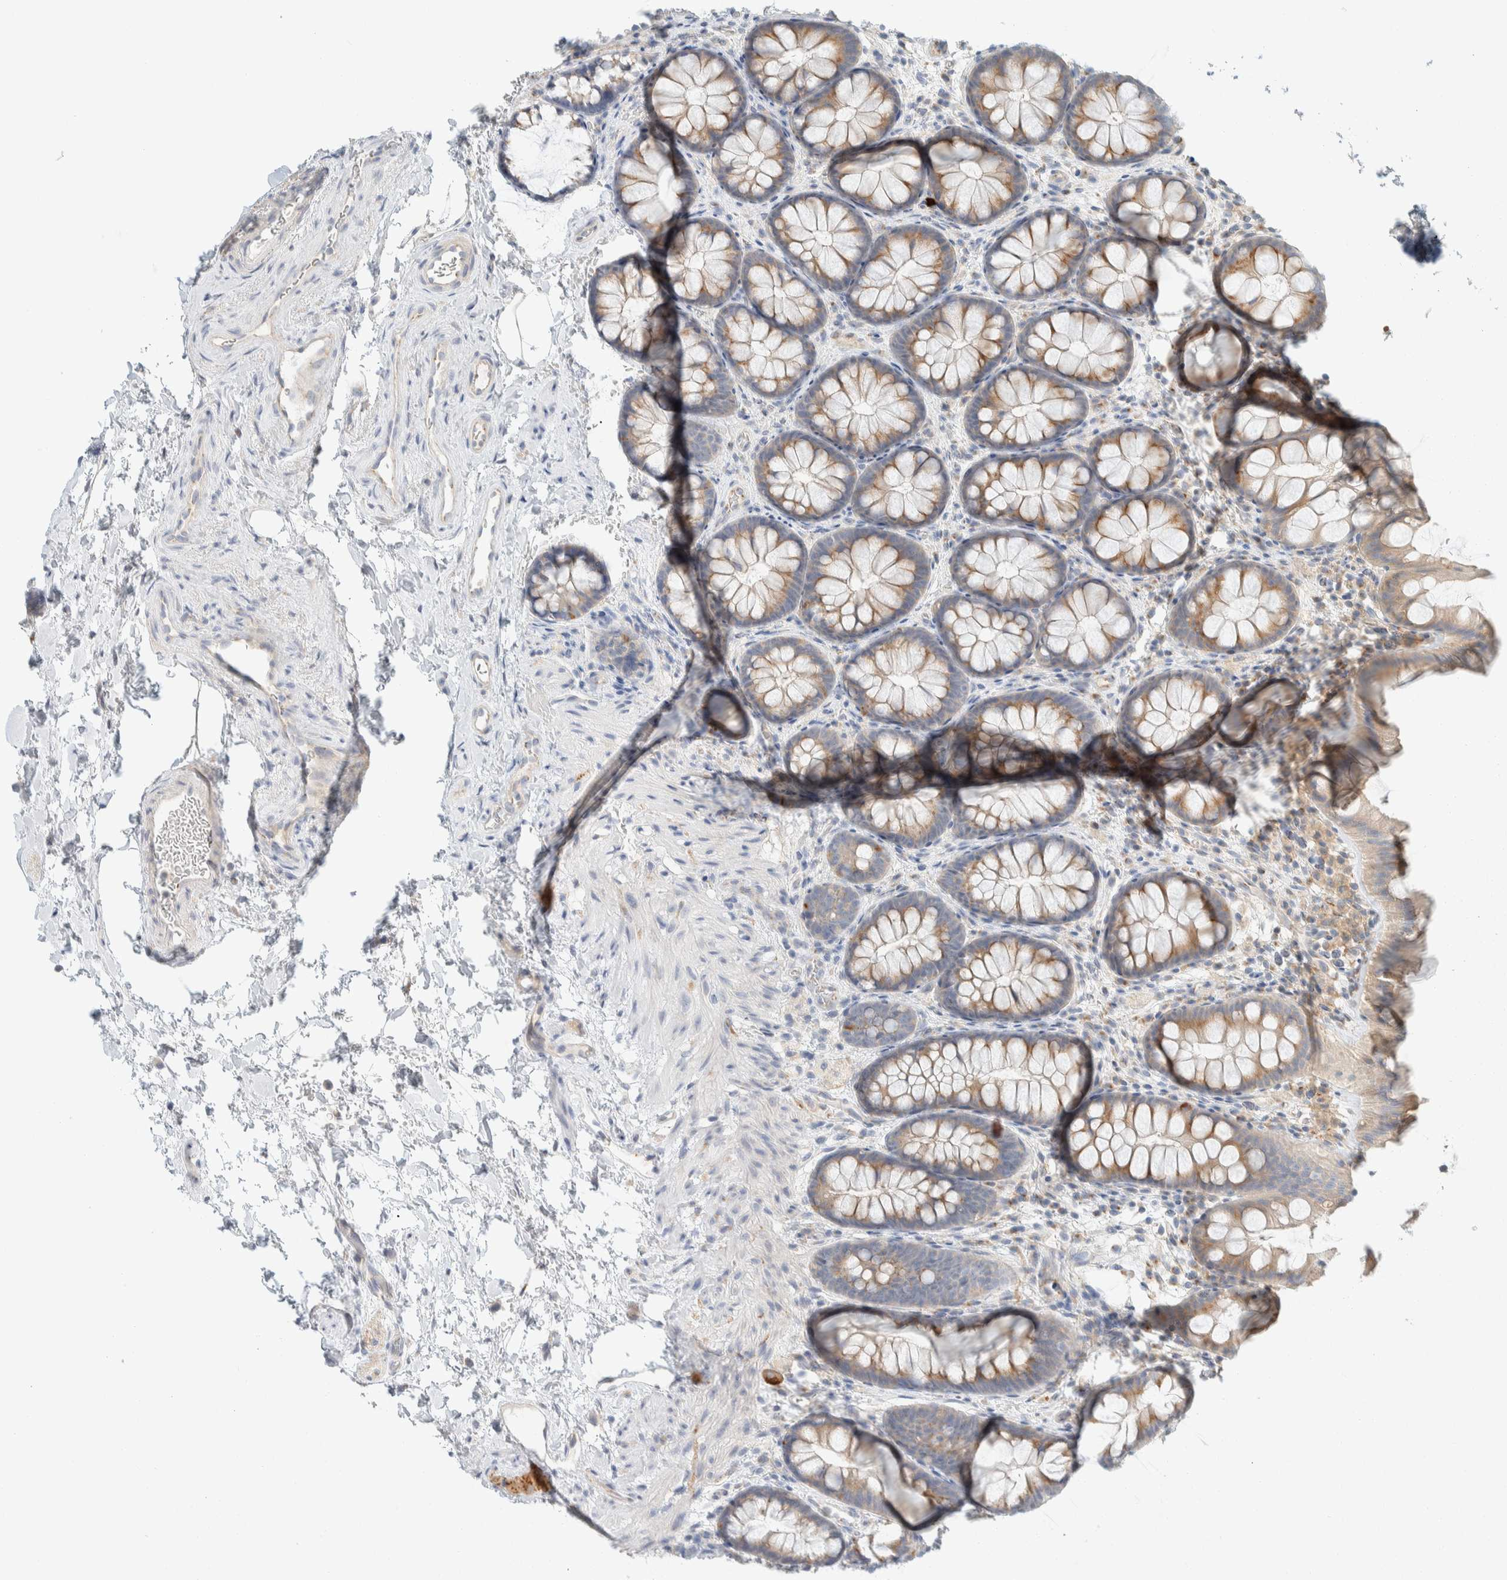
{"staining": {"intensity": "weak", "quantity": "25%-75%", "location": "cytoplasmic/membranous"}, "tissue": "colon", "cell_type": "Endothelial cells", "image_type": "normal", "snomed": [{"axis": "morphology", "description": "Normal tissue, NOS"}, {"axis": "topography", "description": "Colon"}], "caption": "The immunohistochemical stain highlights weak cytoplasmic/membranous expression in endothelial cells of normal colon. (DAB (3,3'-diaminobenzidine) = brown stain, brightfield microscopy at high magnification).", "gene": "TMEM184B", "patient": {"sex": "female", "age": 62}}